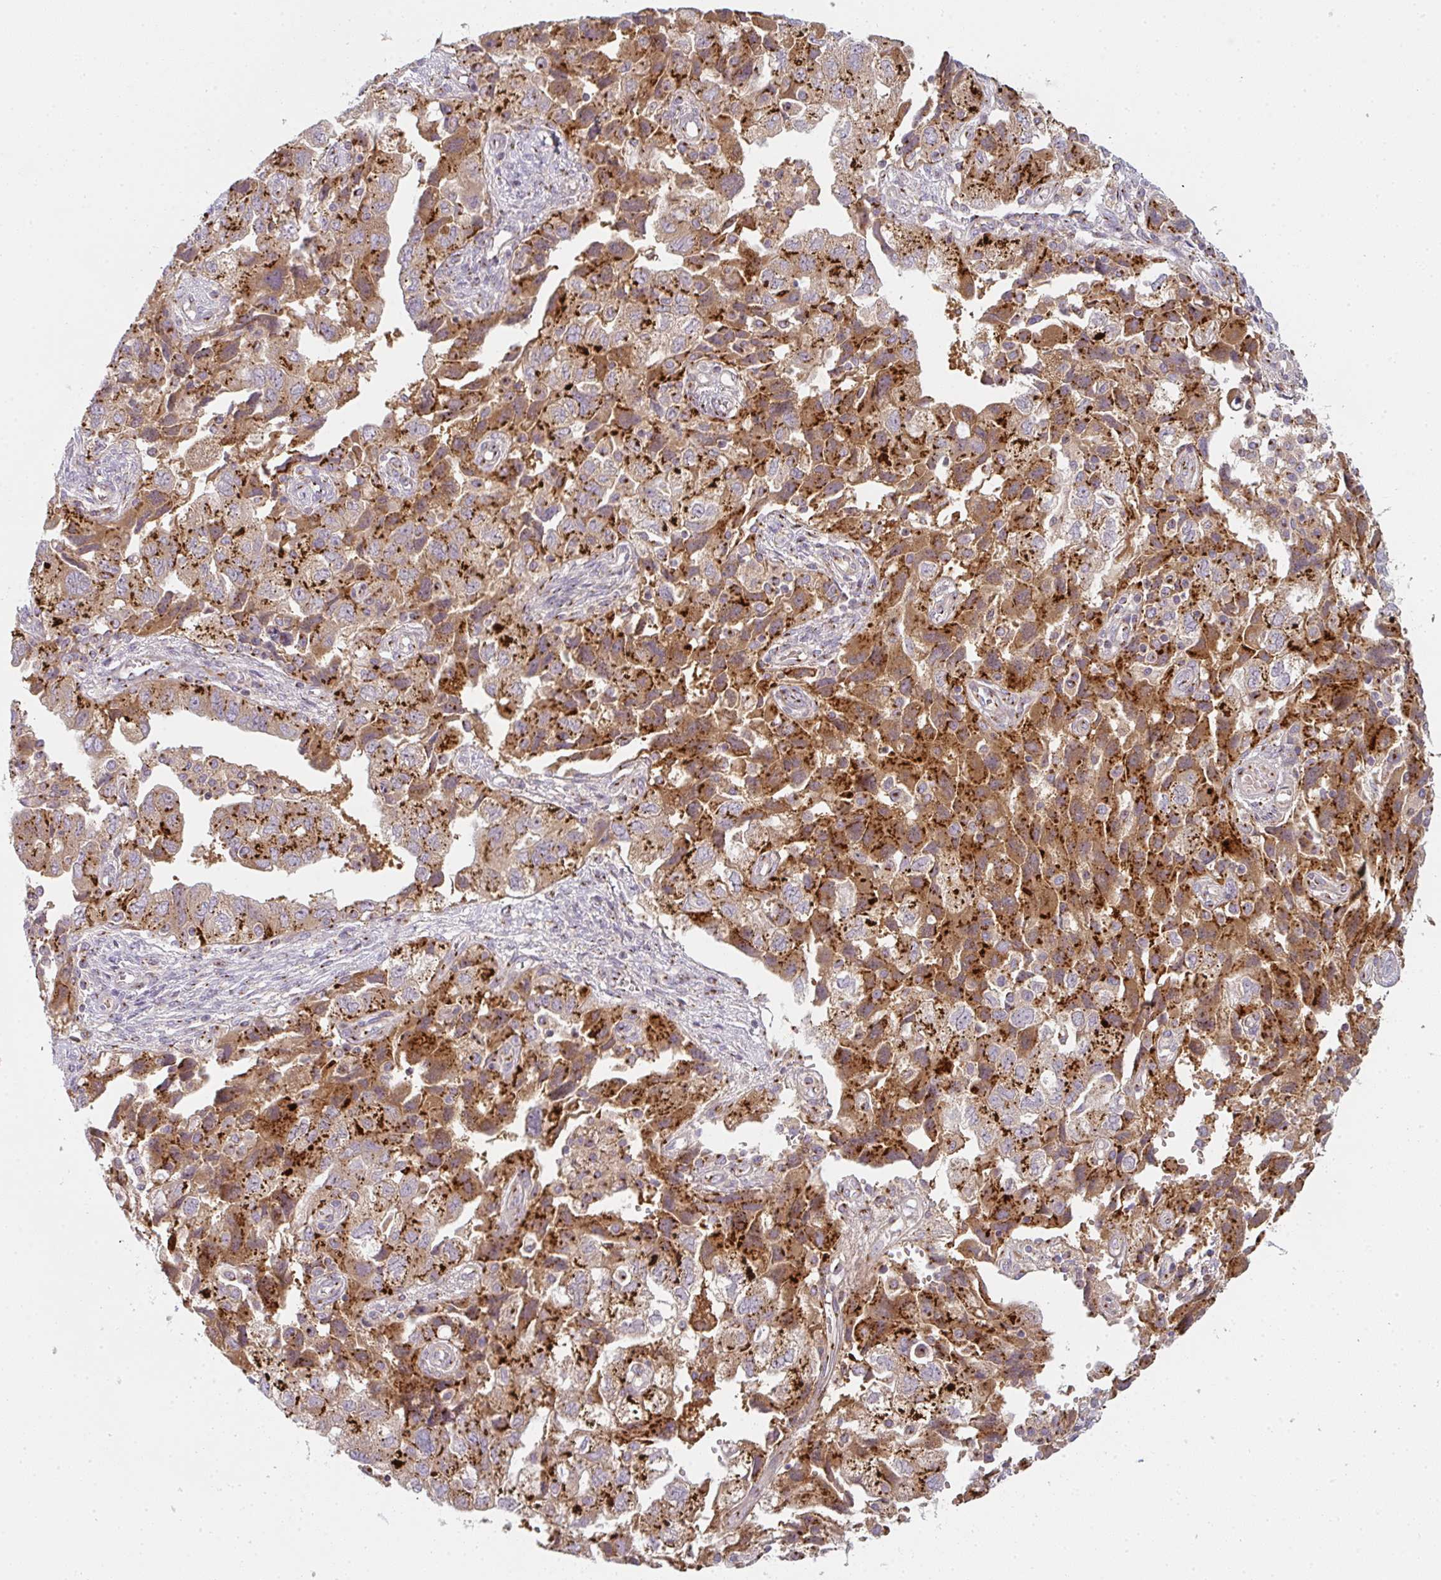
{"staining": {"intensity": "strong", "quantity": "25%-75%", "location": "cytoplasmic/membranous"}, "tissue": "ovarian cancer", "cell_type": "Tumor cells", "image_type": "cancer", "snomed": [{"axis": "morphology", "description": "Carcinoma, NOS"}, {"axis": "morphology", "description": "Cystadenocarcinoma, serous, NOS"}, {"axis": "topography", "description": "Ovary"}], "caption": "This image reveals IHC staining of human serous cystadenocarcinoma (ovarian), with high strong cytoplasmic/membranous expression in about 25%-75% of tumor cells.", "gene": "GVQW3", "patient": {"sex": "female", "age": 69}}